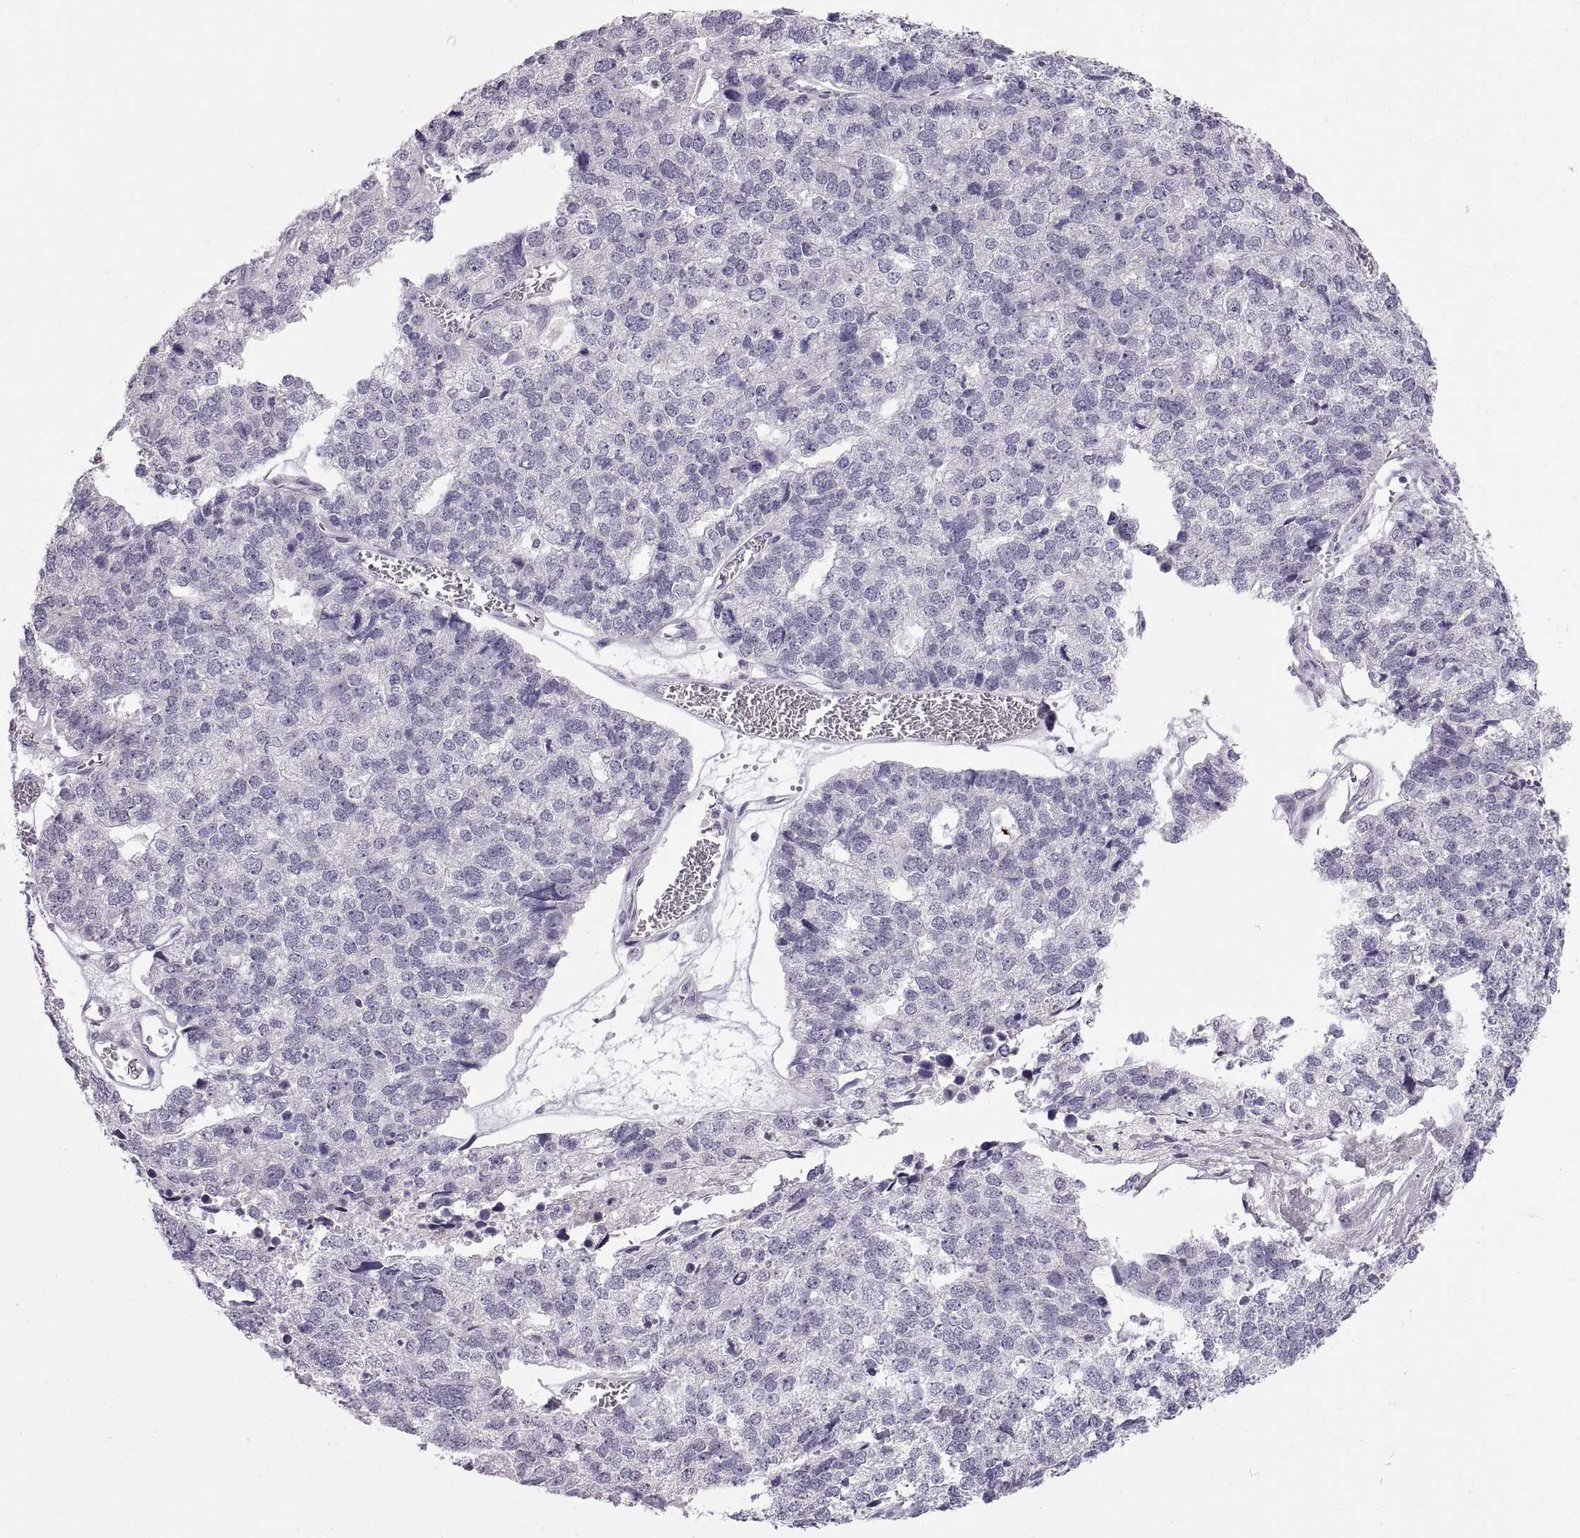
{"staining": {"intensity": "negative", "quantity": "none", "location": "none"}, "tissue": "stomach cancer", "cell_type": "Tumor cells", "image_type": "cancer", "snomed": [{"axis": "morphology", "description": "Adenocarcinoma, NOS"}, {"axis": "topography", "description": "Stomach"}], "caption": "The immunohistochemistry (IHC) photomicrograph has no significant expression in tumor cells of stomach adenocarcinoma tissue.", "gene": "SPACDR", "patient": {"sex": "male", "age": 69}}